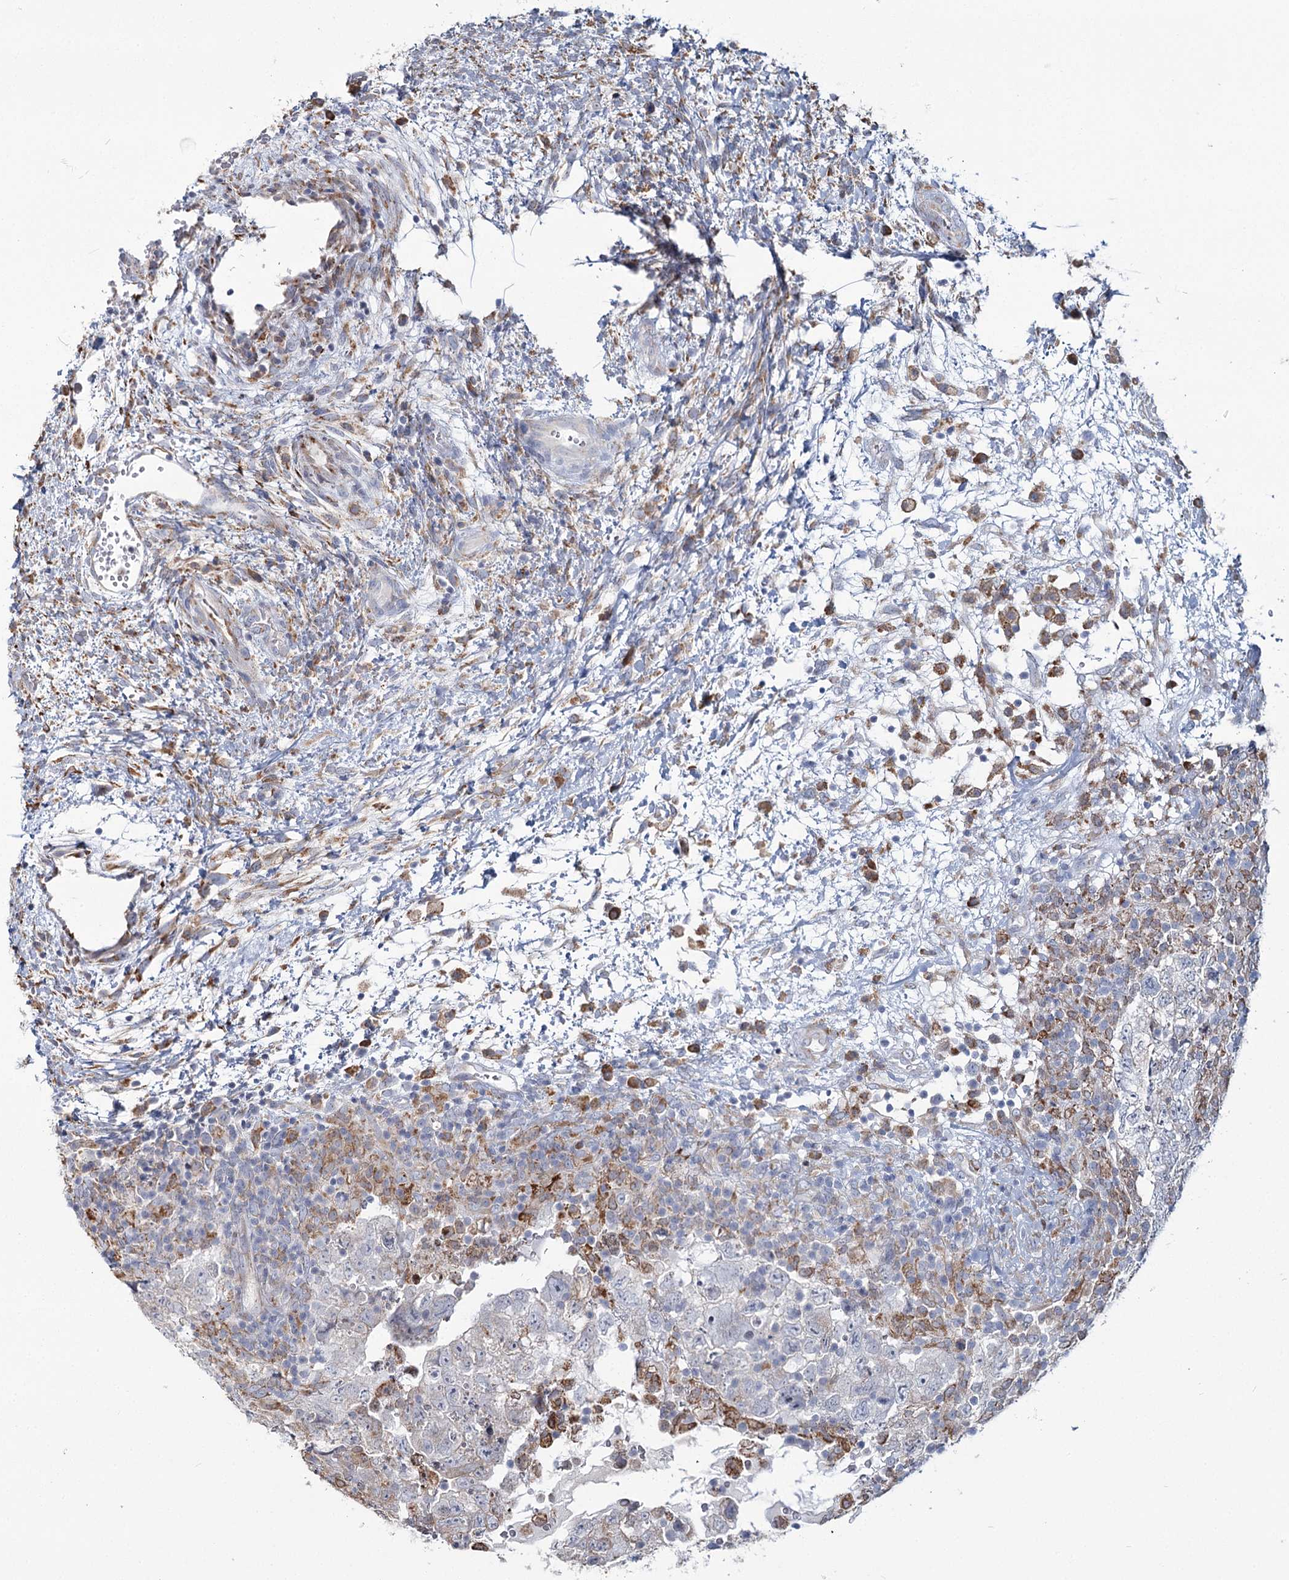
{"staining": {"intensity": "negative", "quantity": "none", "location": "none"}, "tissue": "testis cancer", "cell_type": "Tumor cells", "image_type": "cancer", "snomed": [{"axis": "morphology", "description": "Carcinoma, Embryonal, NOS"}, {"axis": "topography", "description": "Testis"}], "caption": "High power microscopy micrograph of an immunohistochemistry photomicrograph of testis embryonal carcinoma, revealing no significant positivity in tumor cells.", "gene": "ZCCHC9", "patient": {"sex": "male", "age": 37}}